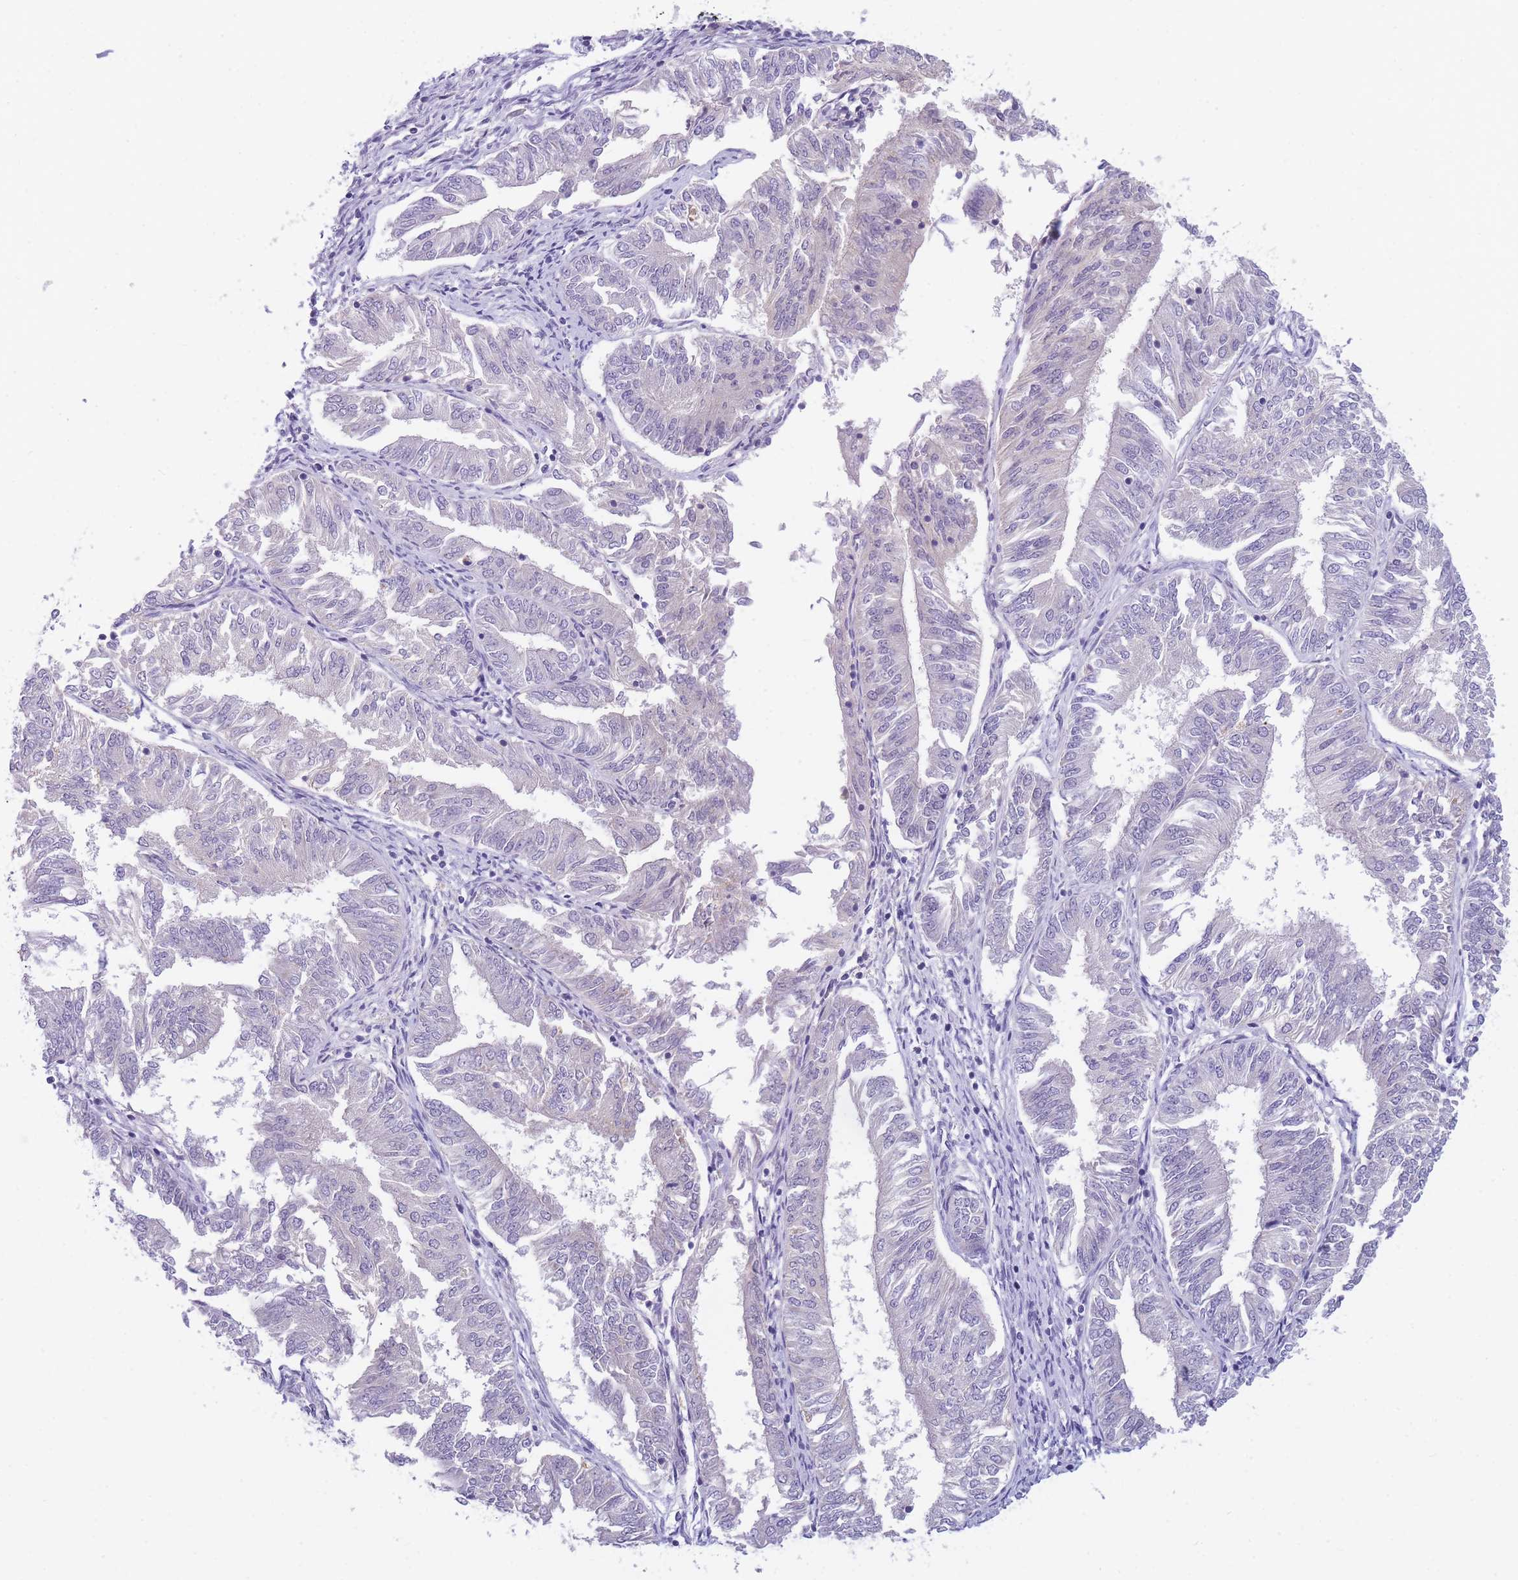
{"staining": {"intensity": "negative", "quantity": "none", "location": "none"}, "tissue": "endometrial cancer", "cell_type": "Tumor cells", "image_type": "cancer", "snomed": [{"axis": "morphology", "description": "Adenocarcinoma, NOS"}, {"axis": "topography", "description": "Endometrium"}], "caption": "This is a photomicrograph of IHC staining of endometrial cancer, which shows no staining in tumor cells. The staining is performed using DAB brown chromogen with nuclei counter-stained in using hematoxylin.", "gene": "DDX49", "patient": {"sex": "female", "age": 58}}